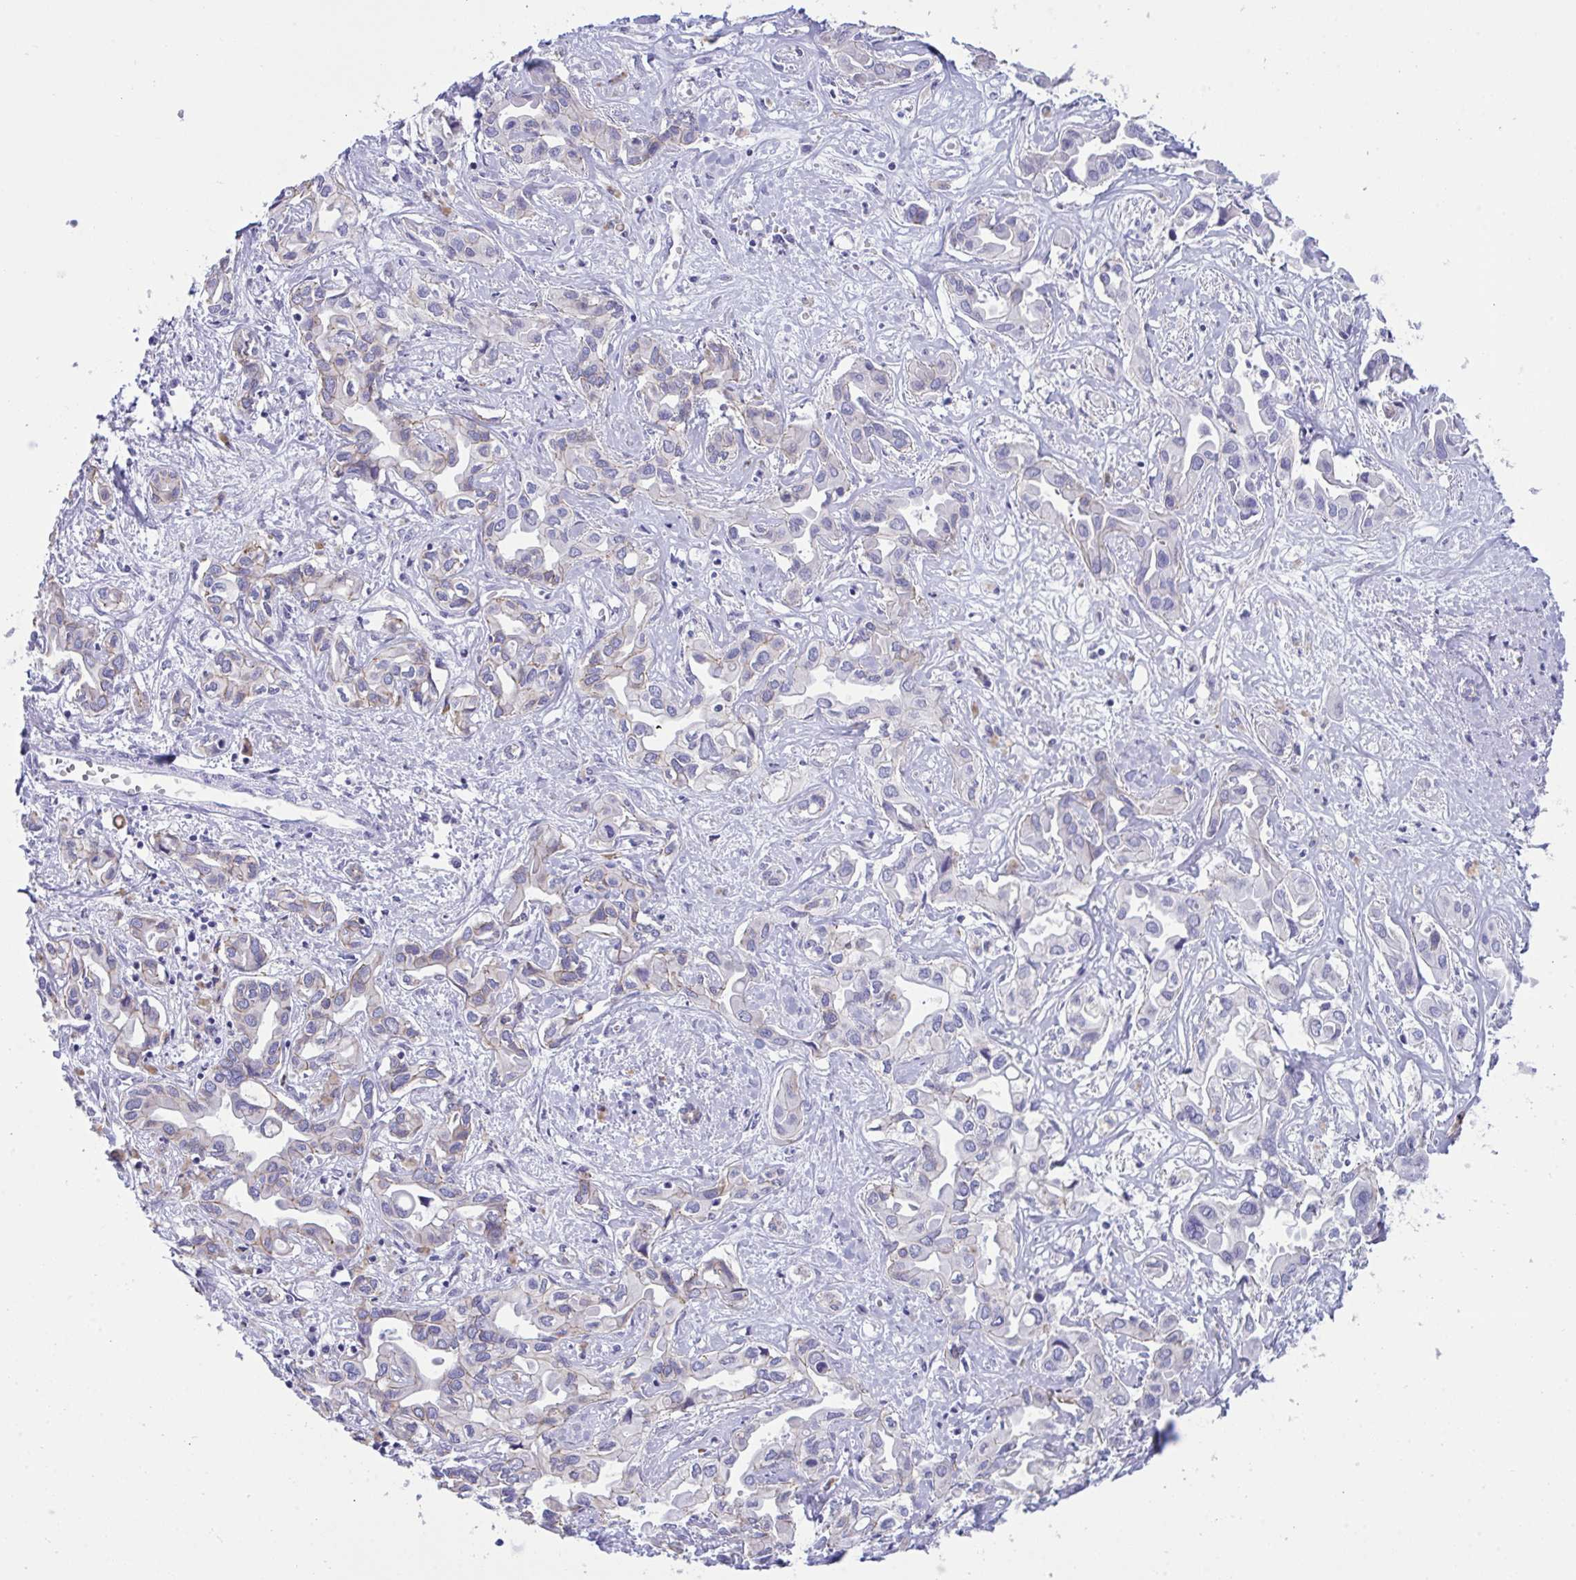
{"staining": {"intensity": "weak", "quantity": "<25%", "location": "cytoplasmic/membranous"}, "tissue": "liver cancer", "cell_type": "Tumor cells", "image_type": "cancer", "snomed": [{"axis": "morphology", "description": "Cholangiocarcinoma"}, {"axis": "topography", "description": "Liver"}], "caption": "IHC of human liver cholangiocarcinoma shows no expression in tumor cells.", "gene": "GLB1L2", "patient": {"sex": "female", "age": 64}}